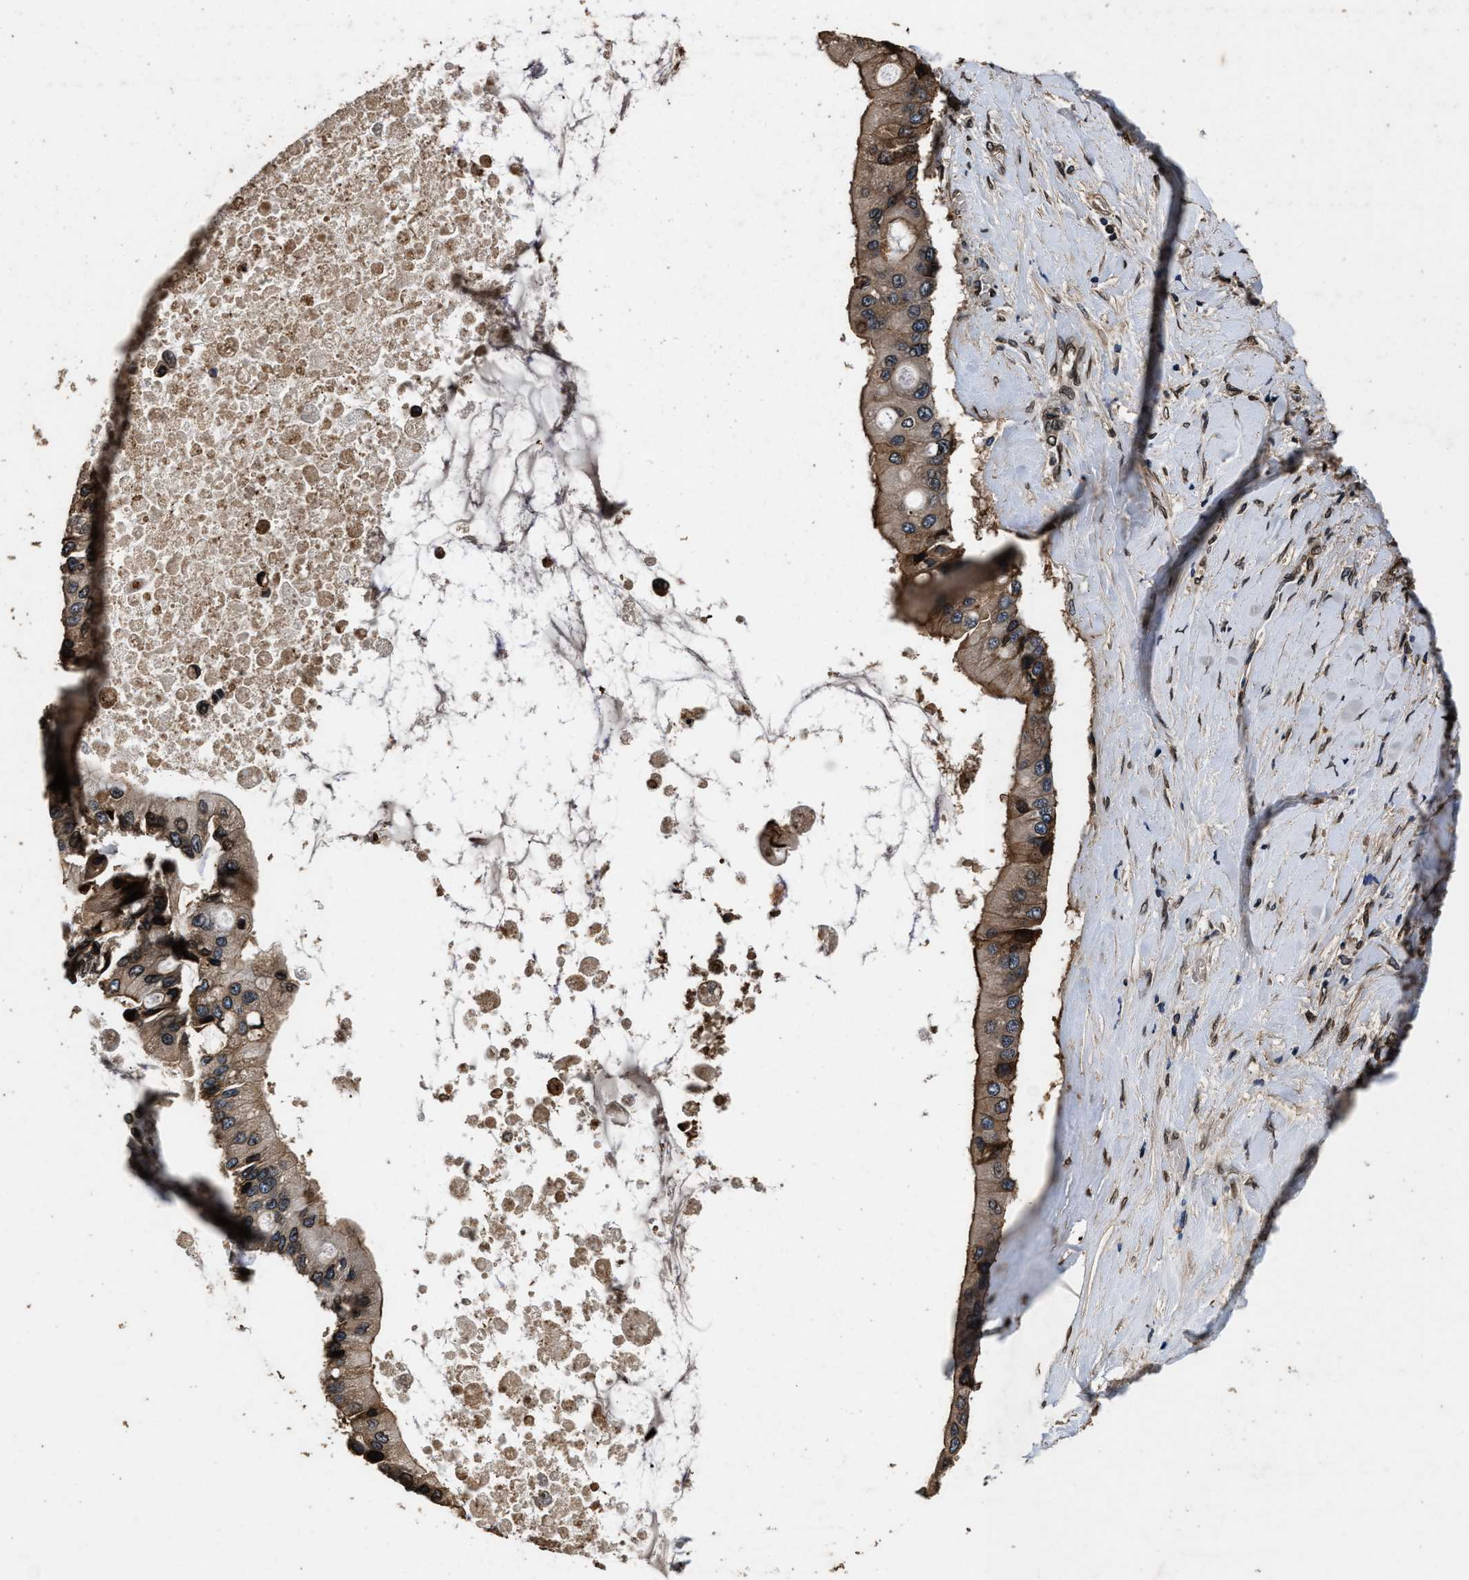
{"staining": {"intensity": "moderate", "quantity": ">75%", "location": "cytoplasmic/membranous"}, "tissue": "liver cancer", "cell_type": "Tumor cells", "image_type": "cancer", "snomed": [{"axis": "morphology", "description": "Cholangiocarcinoma"}, {"axis": "topography", "description": "Liver"}], "caption": "The image reveals a brown stain indicating the presence of a protein in the cytoplasmic/membranous of tumor cells in liver cancer (cholangiocarcinoma).", "gene": "ACCS", "patient": {"sex": "male", "age": 50}}